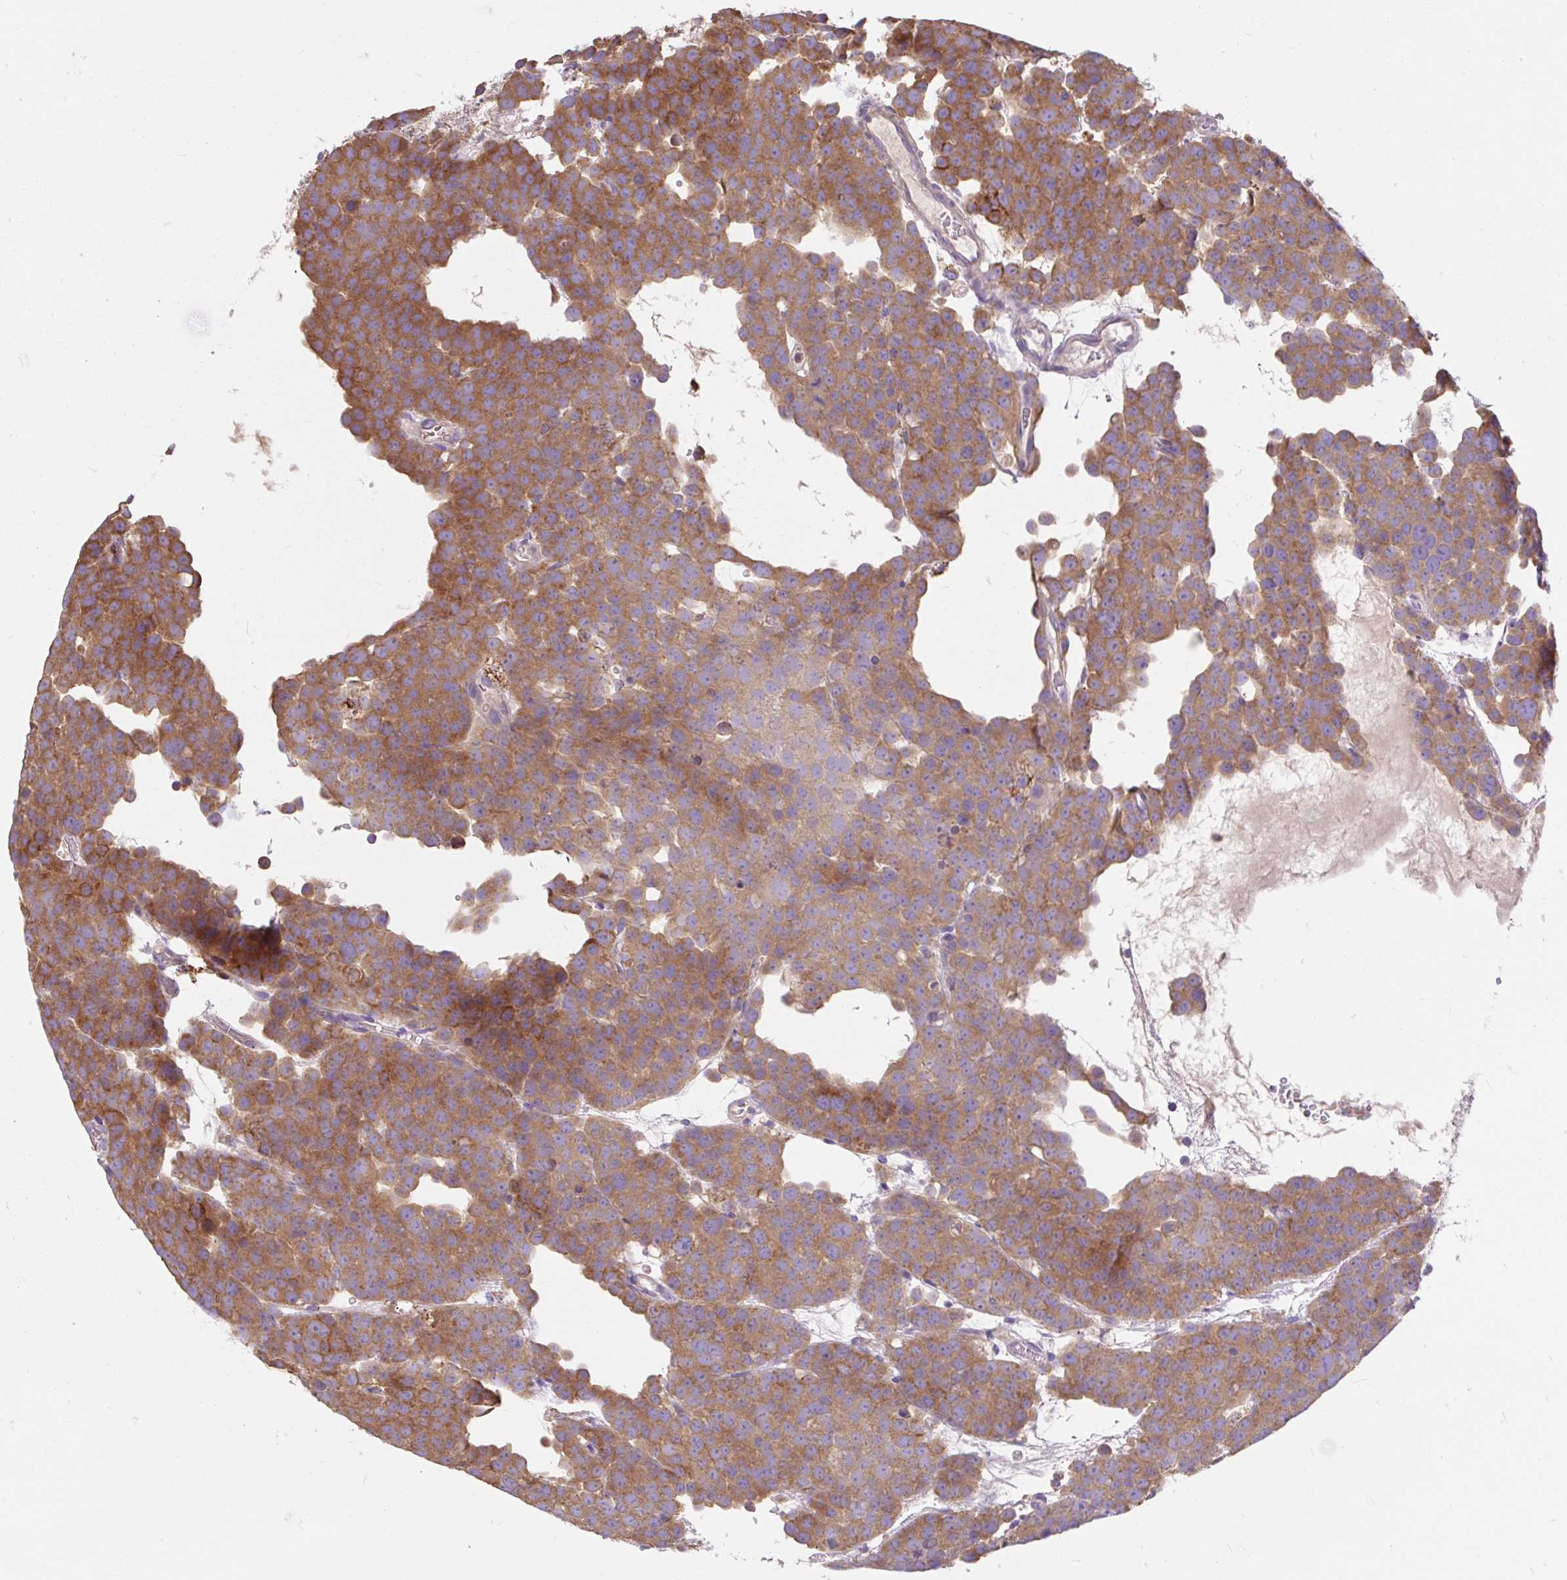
{"staining": {"intensity": "moderate", "quantity": ">75%", "location": "cytoplasmic/membranous"}, "tissue": "testis cancer", "cell_type": "Tumor cells", "image_type": "cancer", "snomed": [{"axis": "morphology", "description": "Seminoma, NOS"}, {"axis": "topography", "description": "Testis"}], "caption": "High-power microscopy captured an IHC photomicrograph of testis cancer, revealing moderate cytoplasmic/membranous staining in about >75% of tumor cells. (DAB IHC, brown staining for protein, blue staining for nuclei).", "gene": "RALBP1", "patient": {"sex": "male", "age": 71}}